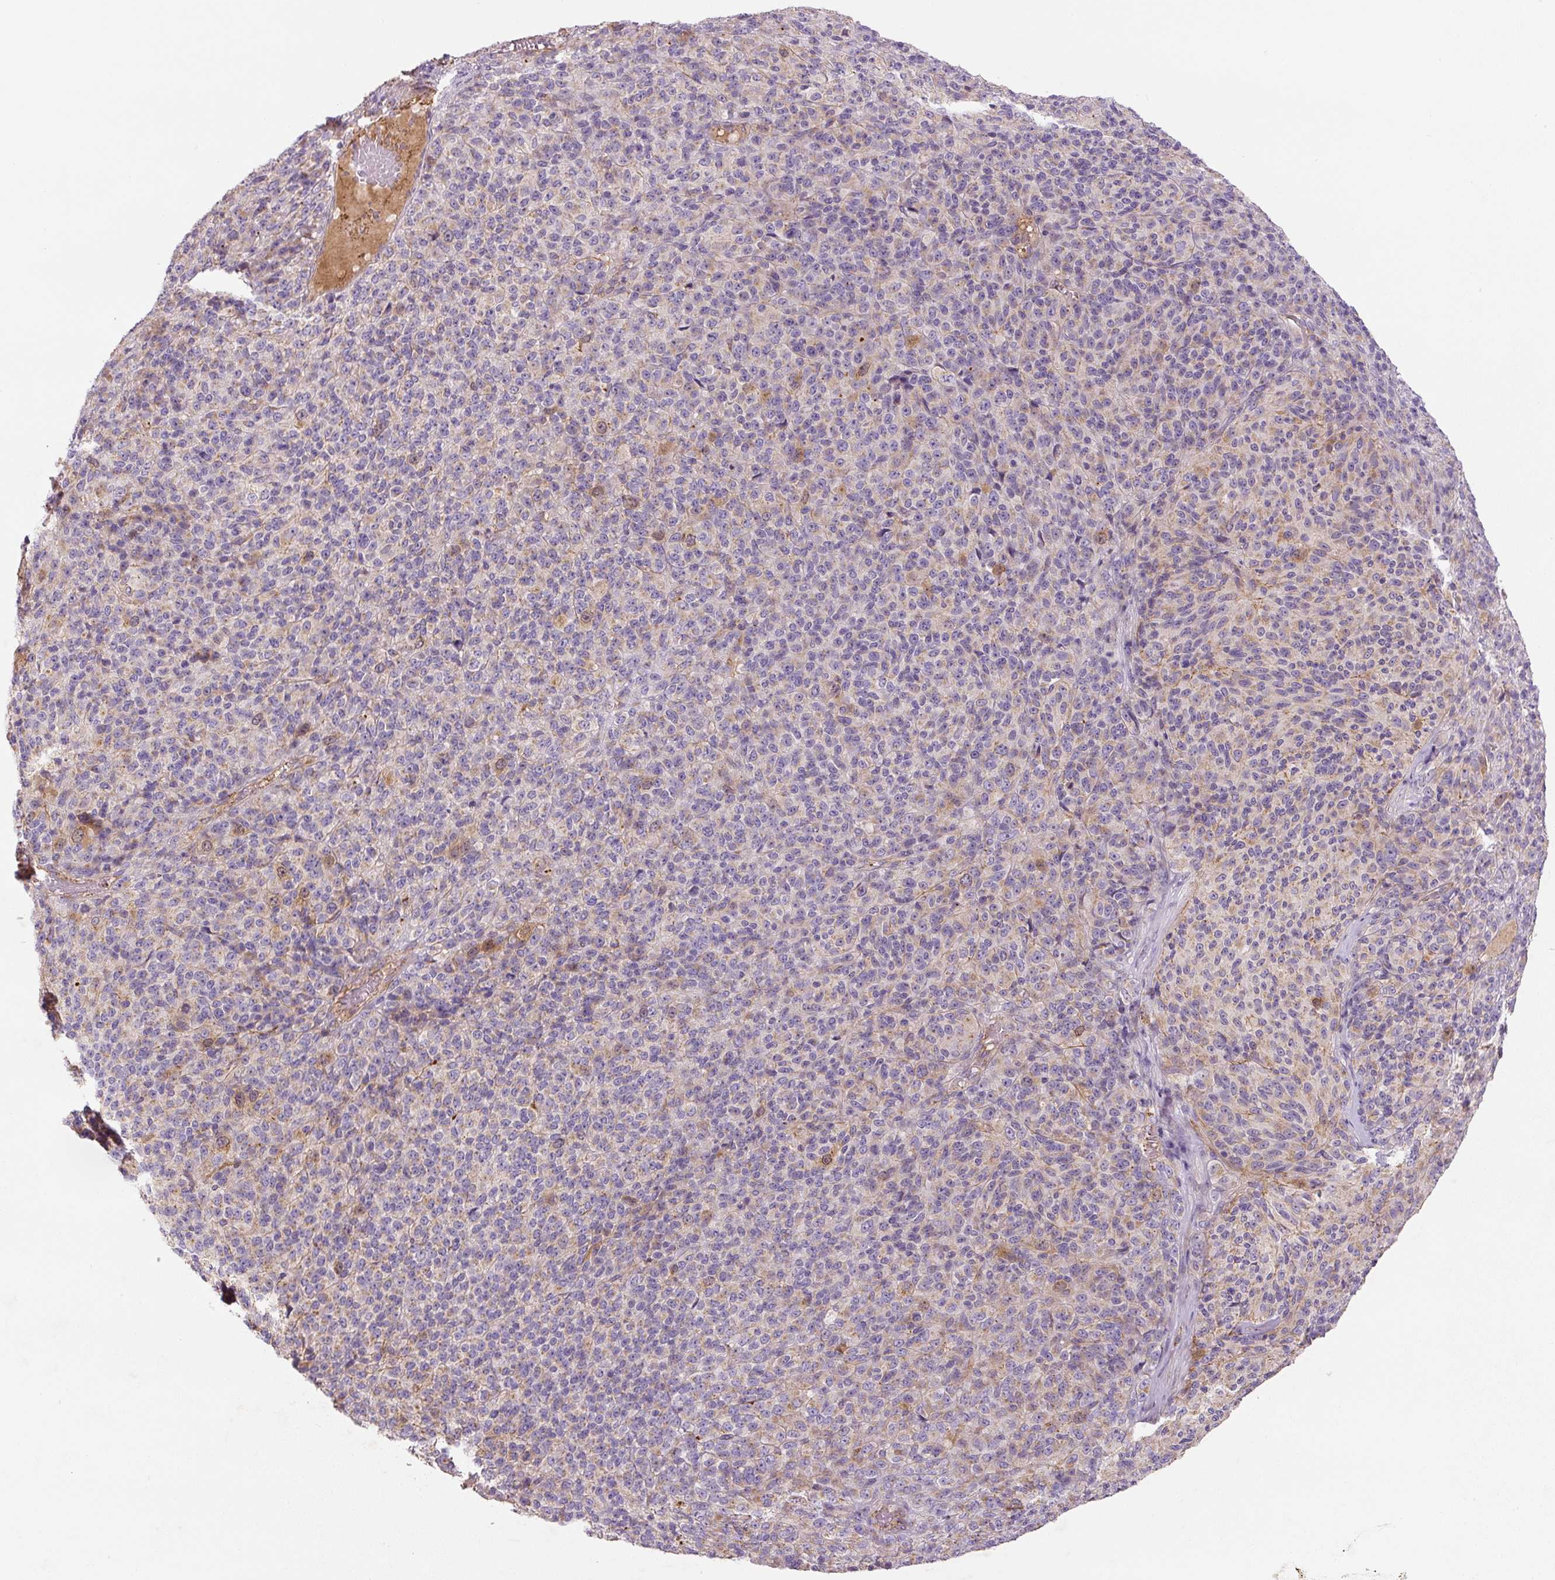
{"staining": {"intensity": "weak", "quantity": "<25%", "location": "cytoplasmic/membranous"}, "tissue": "melanoma", "cell_type": "Tumor cells", "image_type": "cancer", "snomed": [{"axis": "morphology", "description": "Malignant melanoma, Metastatic site"}, {"axis": "topography", "description": "Brain"}], "caption": "Tumor cells are negative for protein expression in human melanoma.", "gene": "CCNI2", "patient": {"sex": "female", "age": 56}}